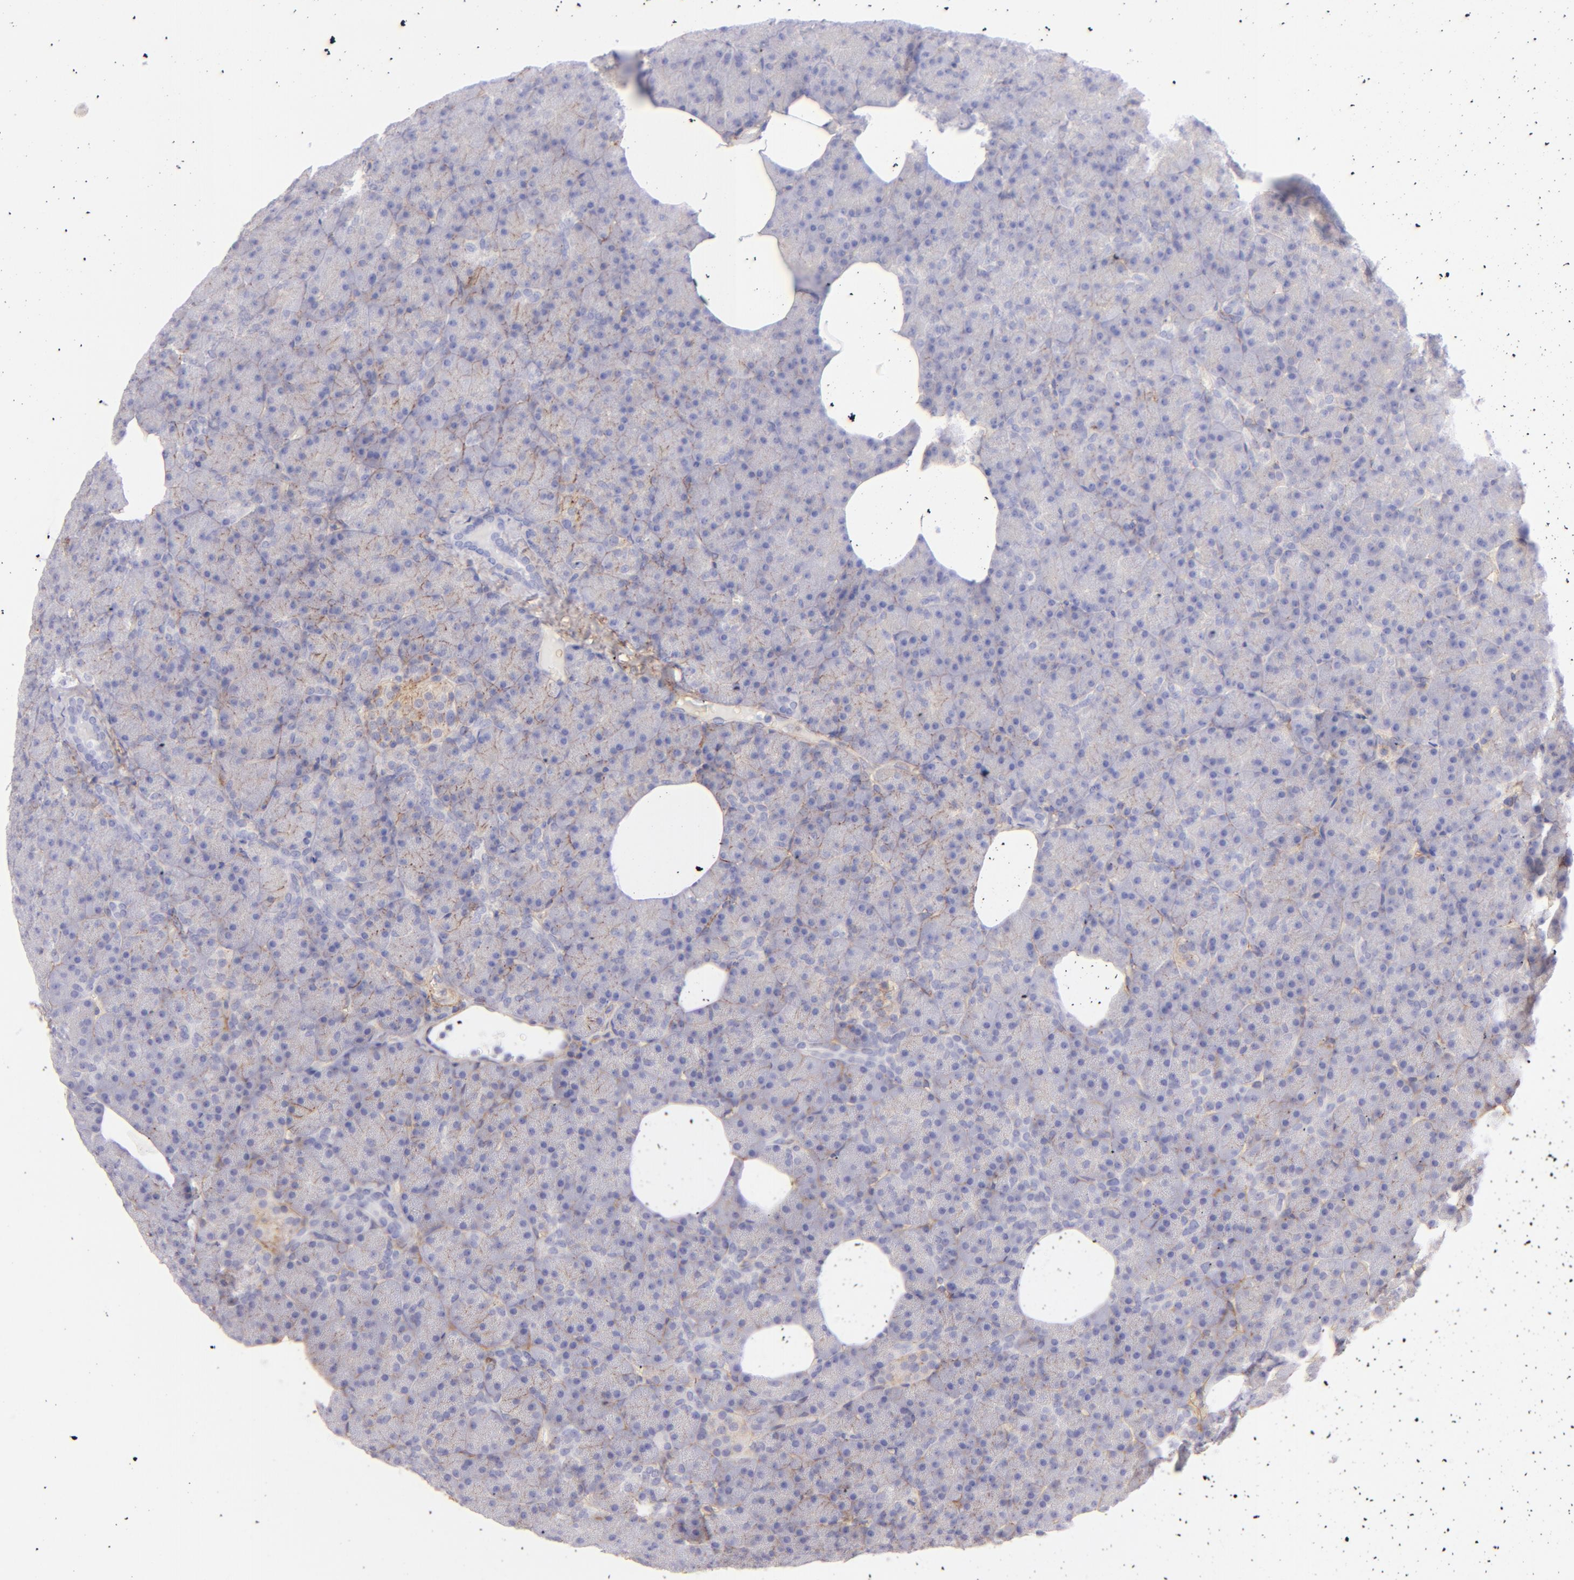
{"staining": {"intensity": "weak", "quantity": "25%-75%", "location": "cytoplasmic/membranous"}, "tissue": "pancreas", "cell_type": "Exocrine glandular cells", "image_type": "normal", "snomed": [{"axis": "morphology", "description": "Normal tissue, NOS"}, {"axis": "topography", "description": "Pancreas"}], "caption": "High-magnification brightfield microscopy of normal pancreas stained with DAB (3,3'-diaminobenzidine) (brown) and counterstained with hematoxylin (blue). exocrine glandular cells exhibit weak cytoplasmic/membranous expression is seen in approximately25%-75% of cells. (IHC, brightfield microscopy, high magnification).", "gene": "CD81", "patient": {"sex": "female", "age": 35}}